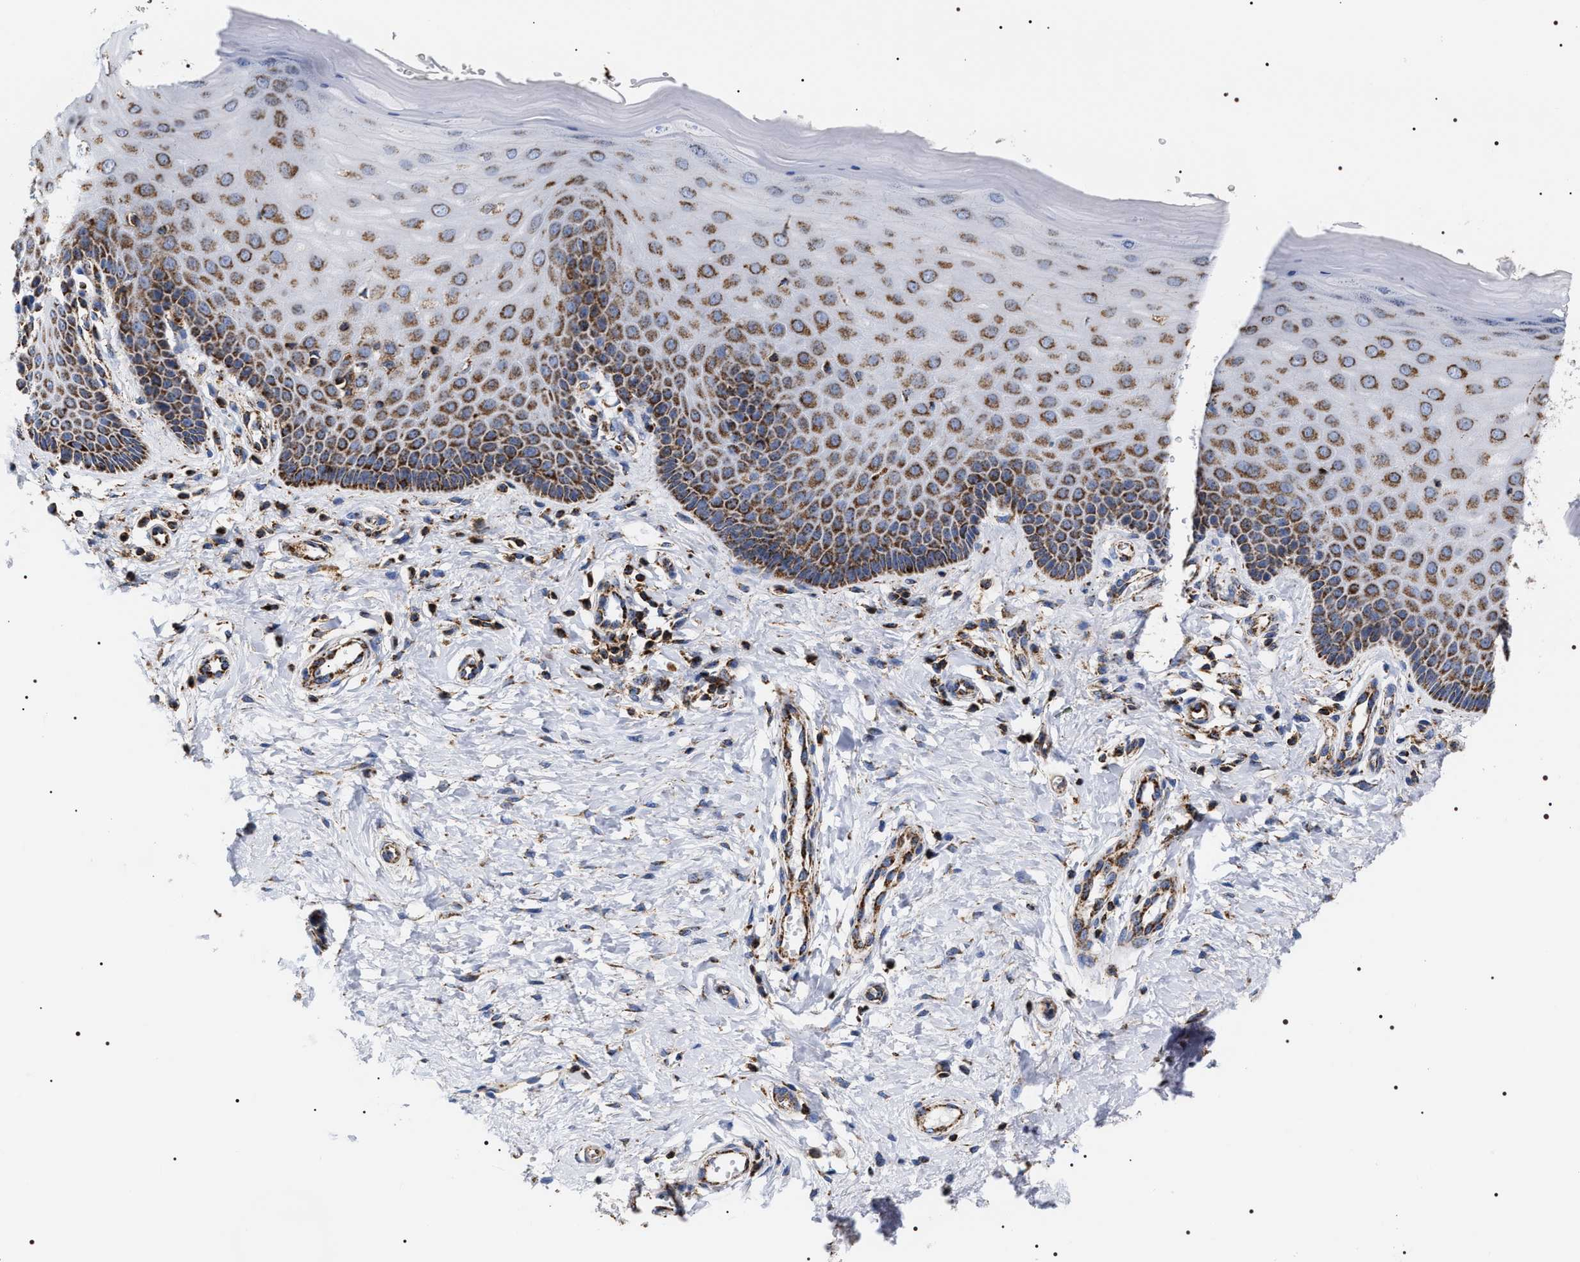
{"staining": {"intensity": "strong", "quantity": ">75%", "location": "cytoplasmic/membranous"}, "tissue": "cervix", "cell_type": "Glandular cells", "image_type": "normal", "snomed": [{"axis": "morphology", "description": "Normal tissue, NOS"}, {"axis": "topography", "description": "Cervix"}], "caption": "DAB (3,3'-diaminobenzidine) immunohistochemical staining of normal cervix exhibits strong cytoplasmic/membranous protein staining in about >75% of glandular cells. (IHC, brightfield microscopy, high magnification).", "gene": "COG5", "patient": {"sex": "female", "age": 55}}